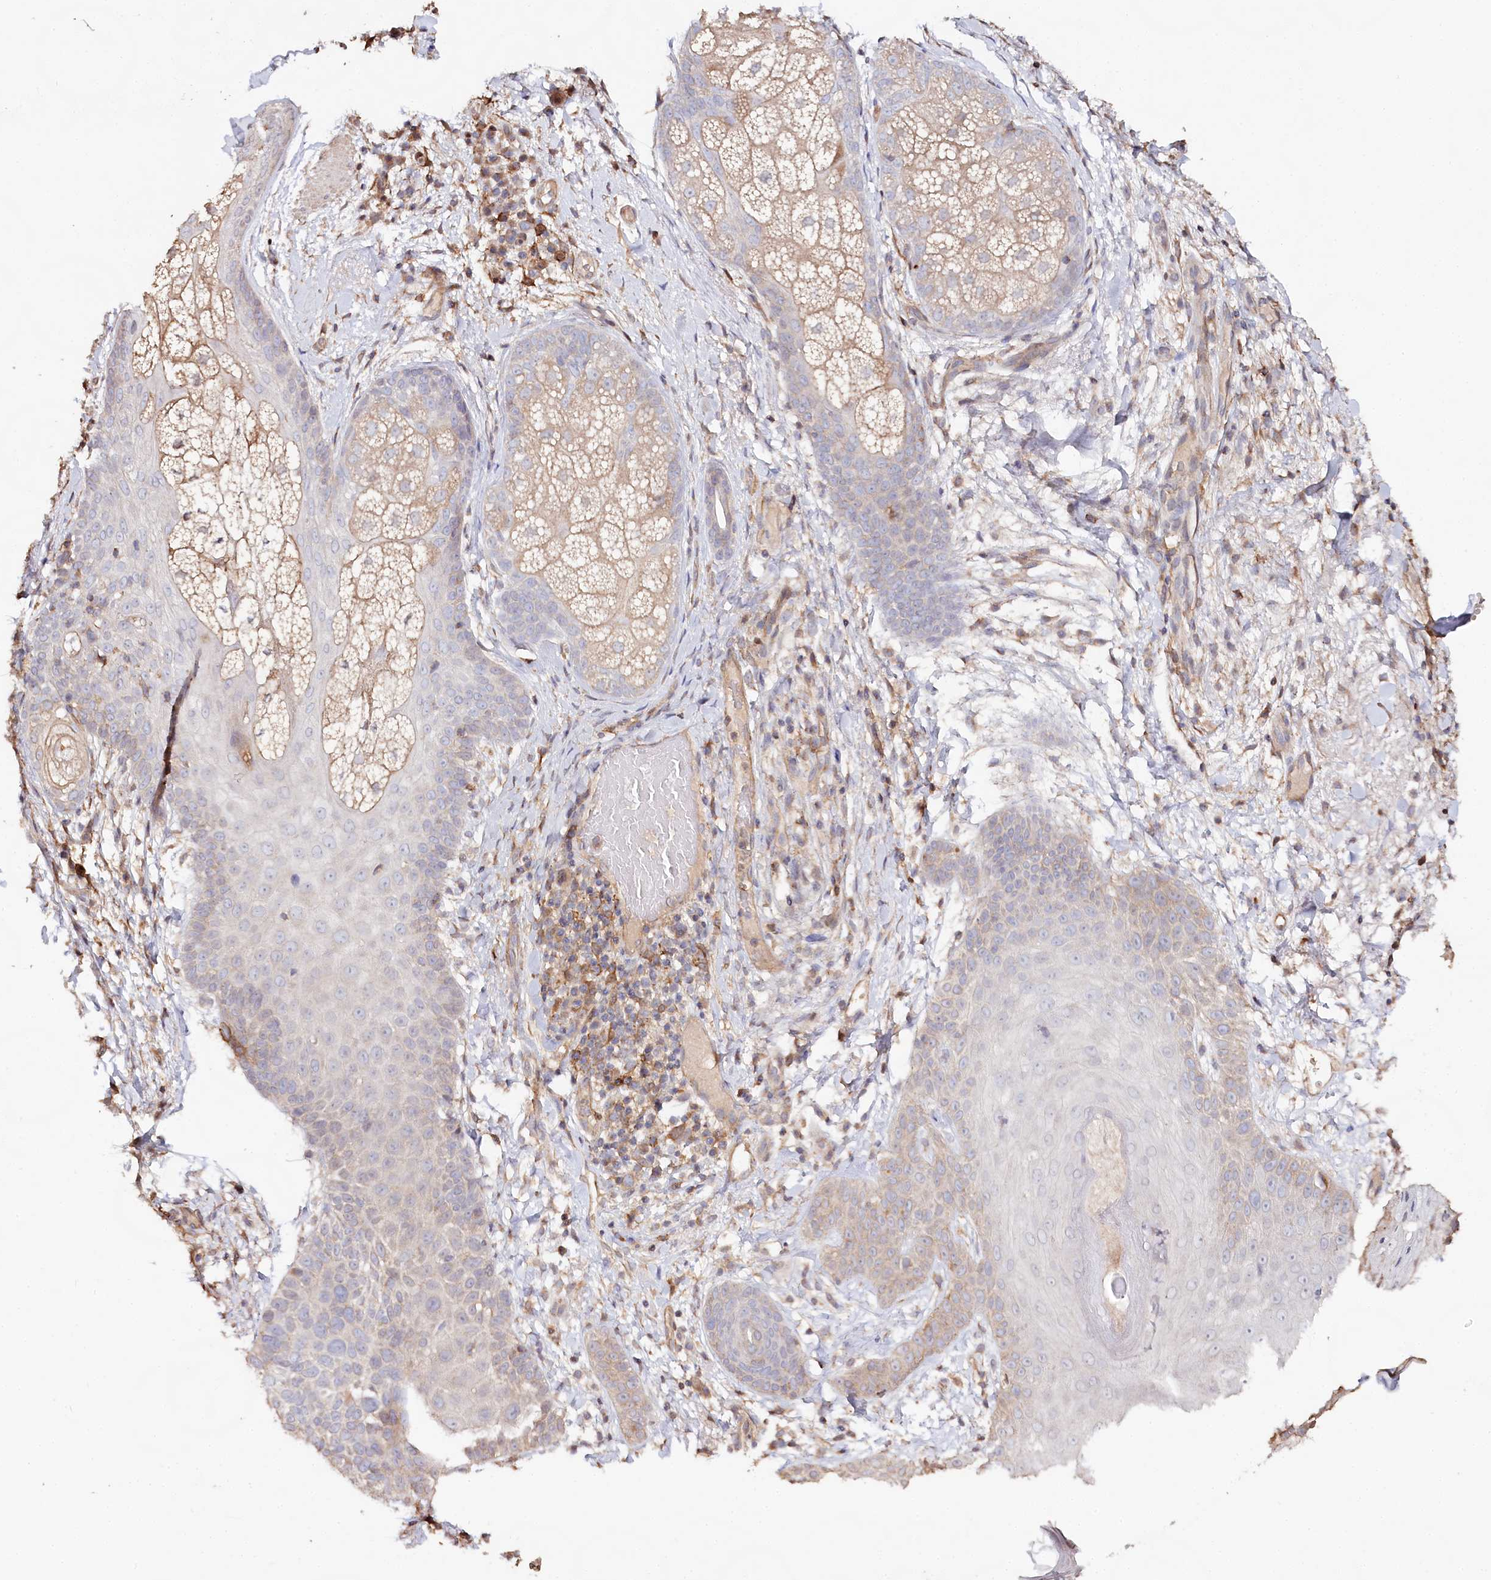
{"staining": {"intensity": "negative", "quantity": "none", "location": "none"}, "tissue": "skin cancer", "cell_type": "Tumor cells", "image_type": "cancer", "snomed": [{"axis": "morphology", "description": "Basal cell carcinoma"}, {"axis": "topography", "description": "Skin"}], "caption": "Tumor cells show no significant staining in skin cancer (basal cell carcinoma).", "gene": "RBP5", "patient": {"sex": "male", "age": 85}}